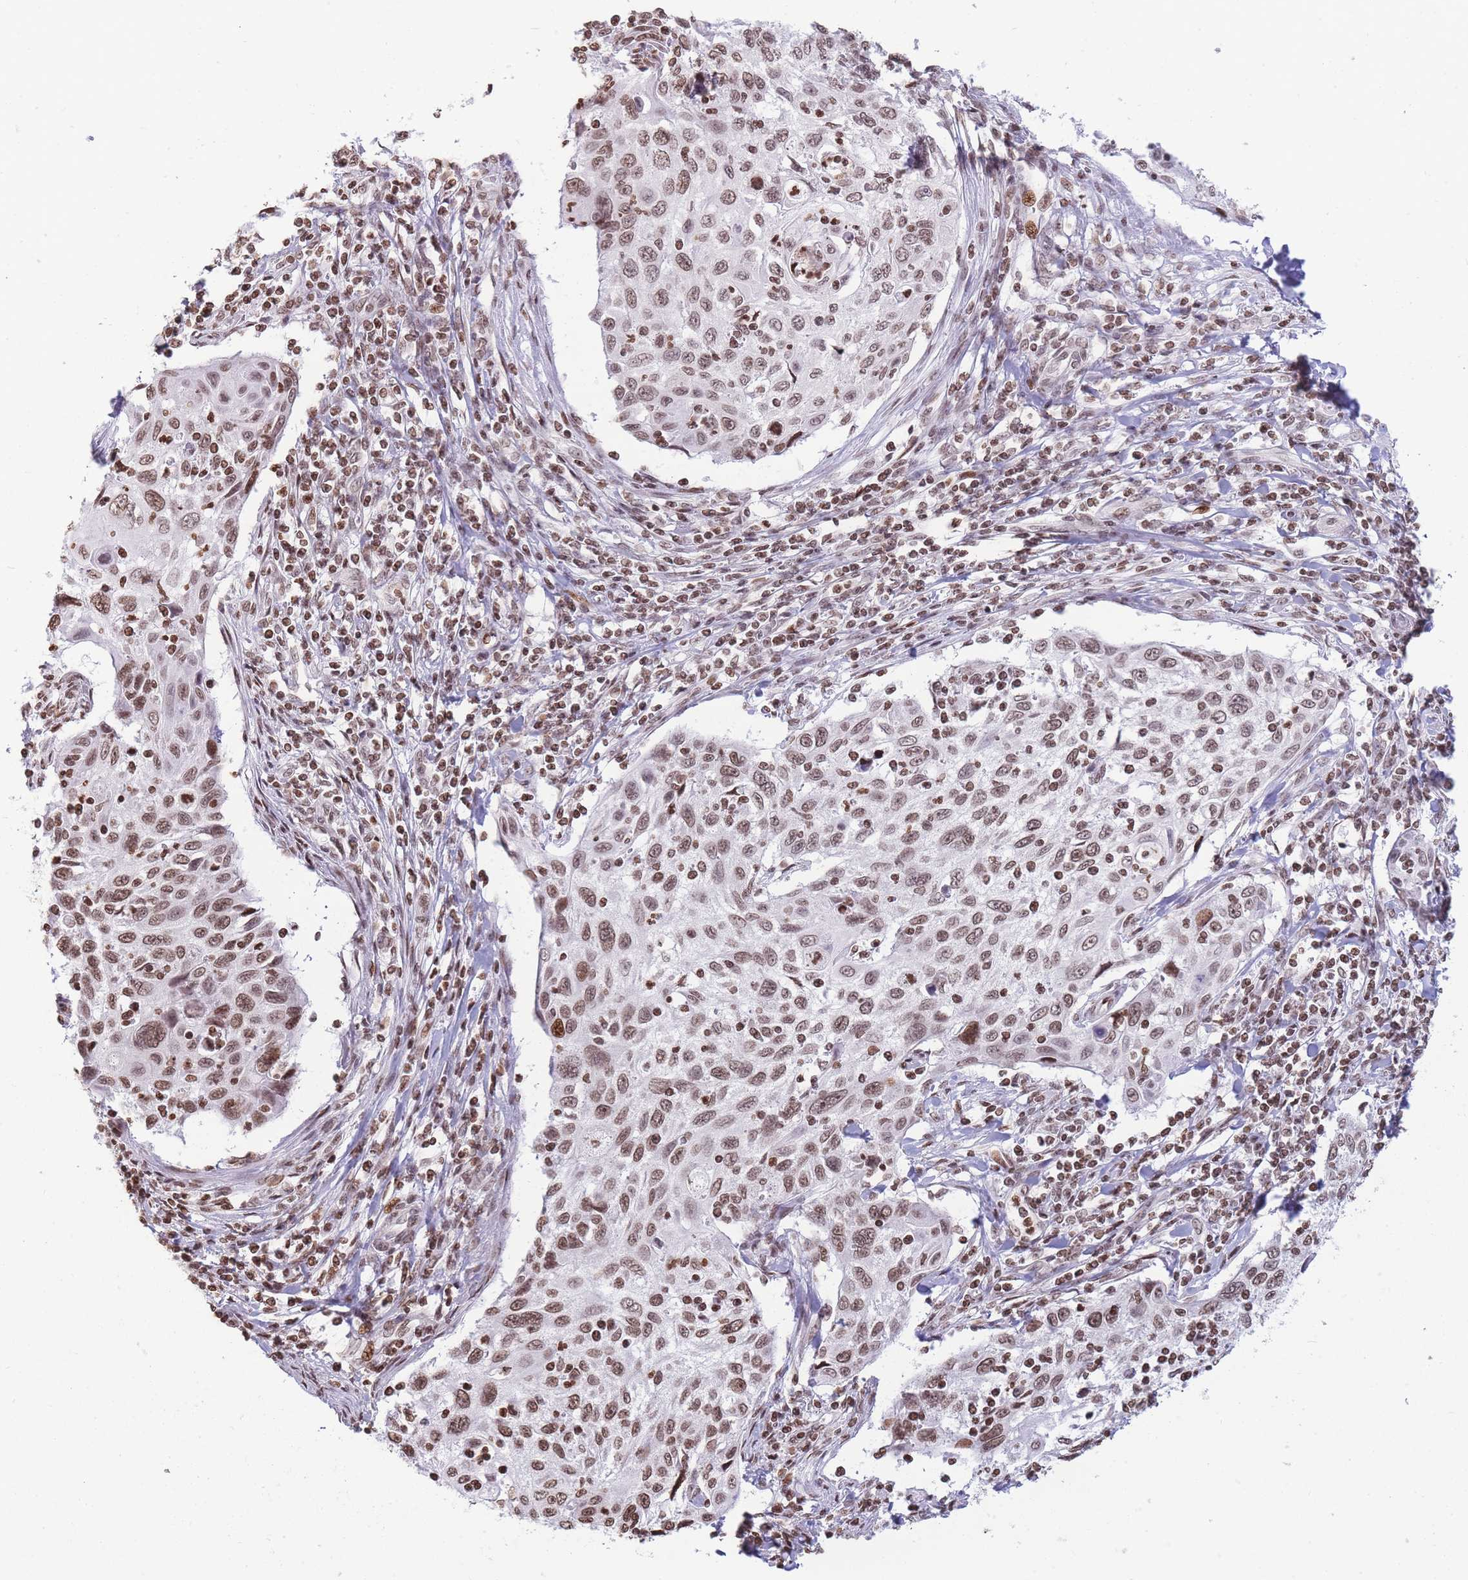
{"staining": {"intensity": "moderate", "quantity": ">75%", "location": "nuclear"}, "tissue": "cervical cancer", "cell_type": "Tumor cells", "image_type": "cancer", "snomed": [{"axis": "morphology", "description": "Squamous cell carcinoma, NOS"}, {"axis": "topography", "description": "Cervix"}], "caption": "High-magnification brightfield microscopy of cervical cancer (squamous cell carcinoma) stained with DAB (3,3'-diaminobenzidine) (brown) and counterstained with hematoxylin (blue). tumor cells exhibit moderate nuclear expression is appreciated in approximately>75% of cells. (Stains: DAB (3,3'-diaminobenzidine) in brown, nuclei in blue, Microscopy: brightfield microscopy at high magnification).", "gene": "SHISAL1", "patient": {"sex": "female", "age": 70}}